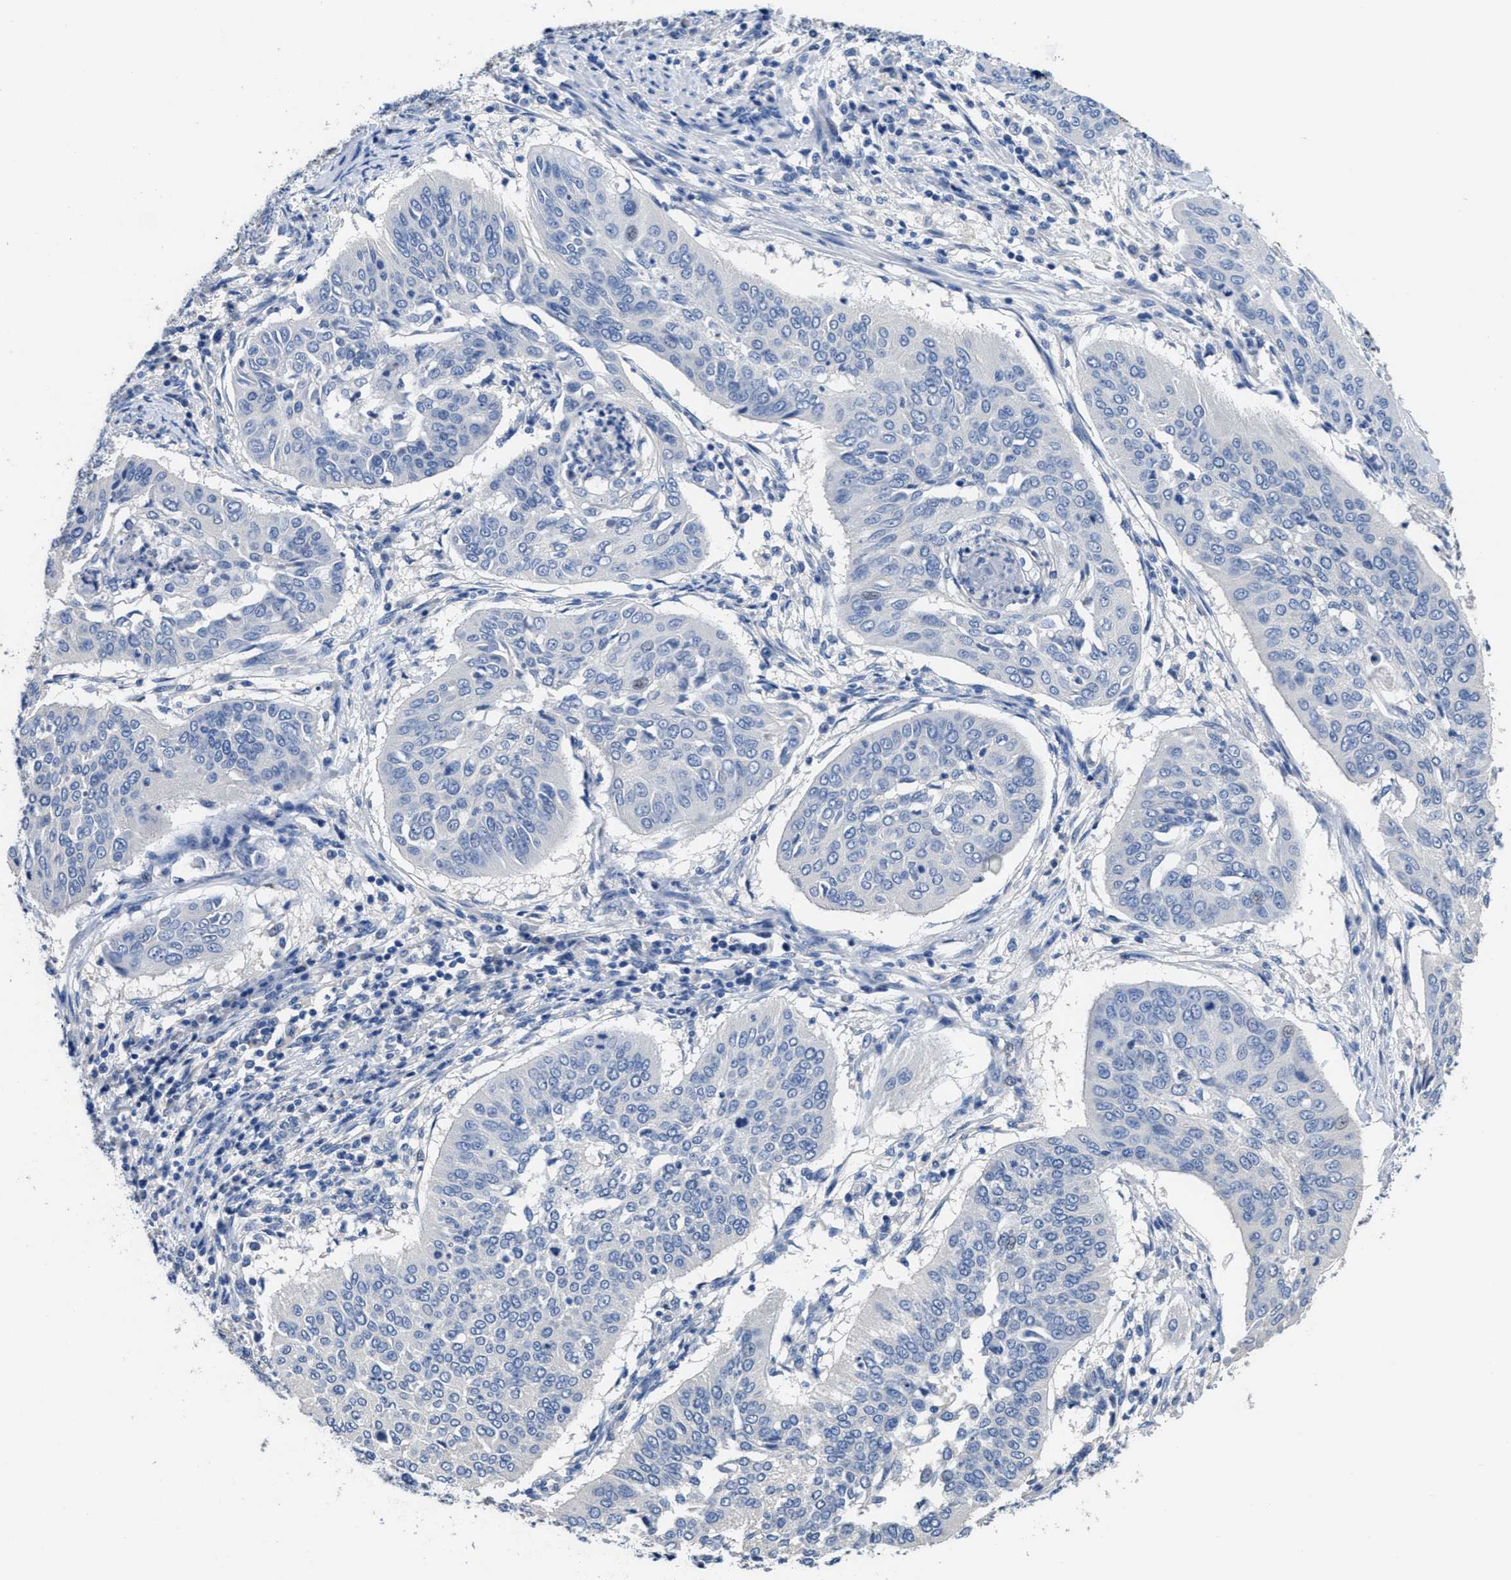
{"staining": {"intensity": "negative", "quantity": "none", "location": "none"}, "tissue": "cervical cancer", "cell_type": "Tumor cells", "image_type": "cancer", "snomed": [{"axis": "morphology", "description": "Normal tissue, NOS"}, {"axis": "morphology", "description": "Squamous cell carcinoma, NOS"}, {"axis": "topography", "description": "Cervix"}], "caption": "DAB (3,3'-diaminobenzidine) immunohistochemical staining of cervical cancer demonstrates no significant positivity in tumor cells.", "gene": "CA9", "patient": {"sex": "female", "age": 39}}